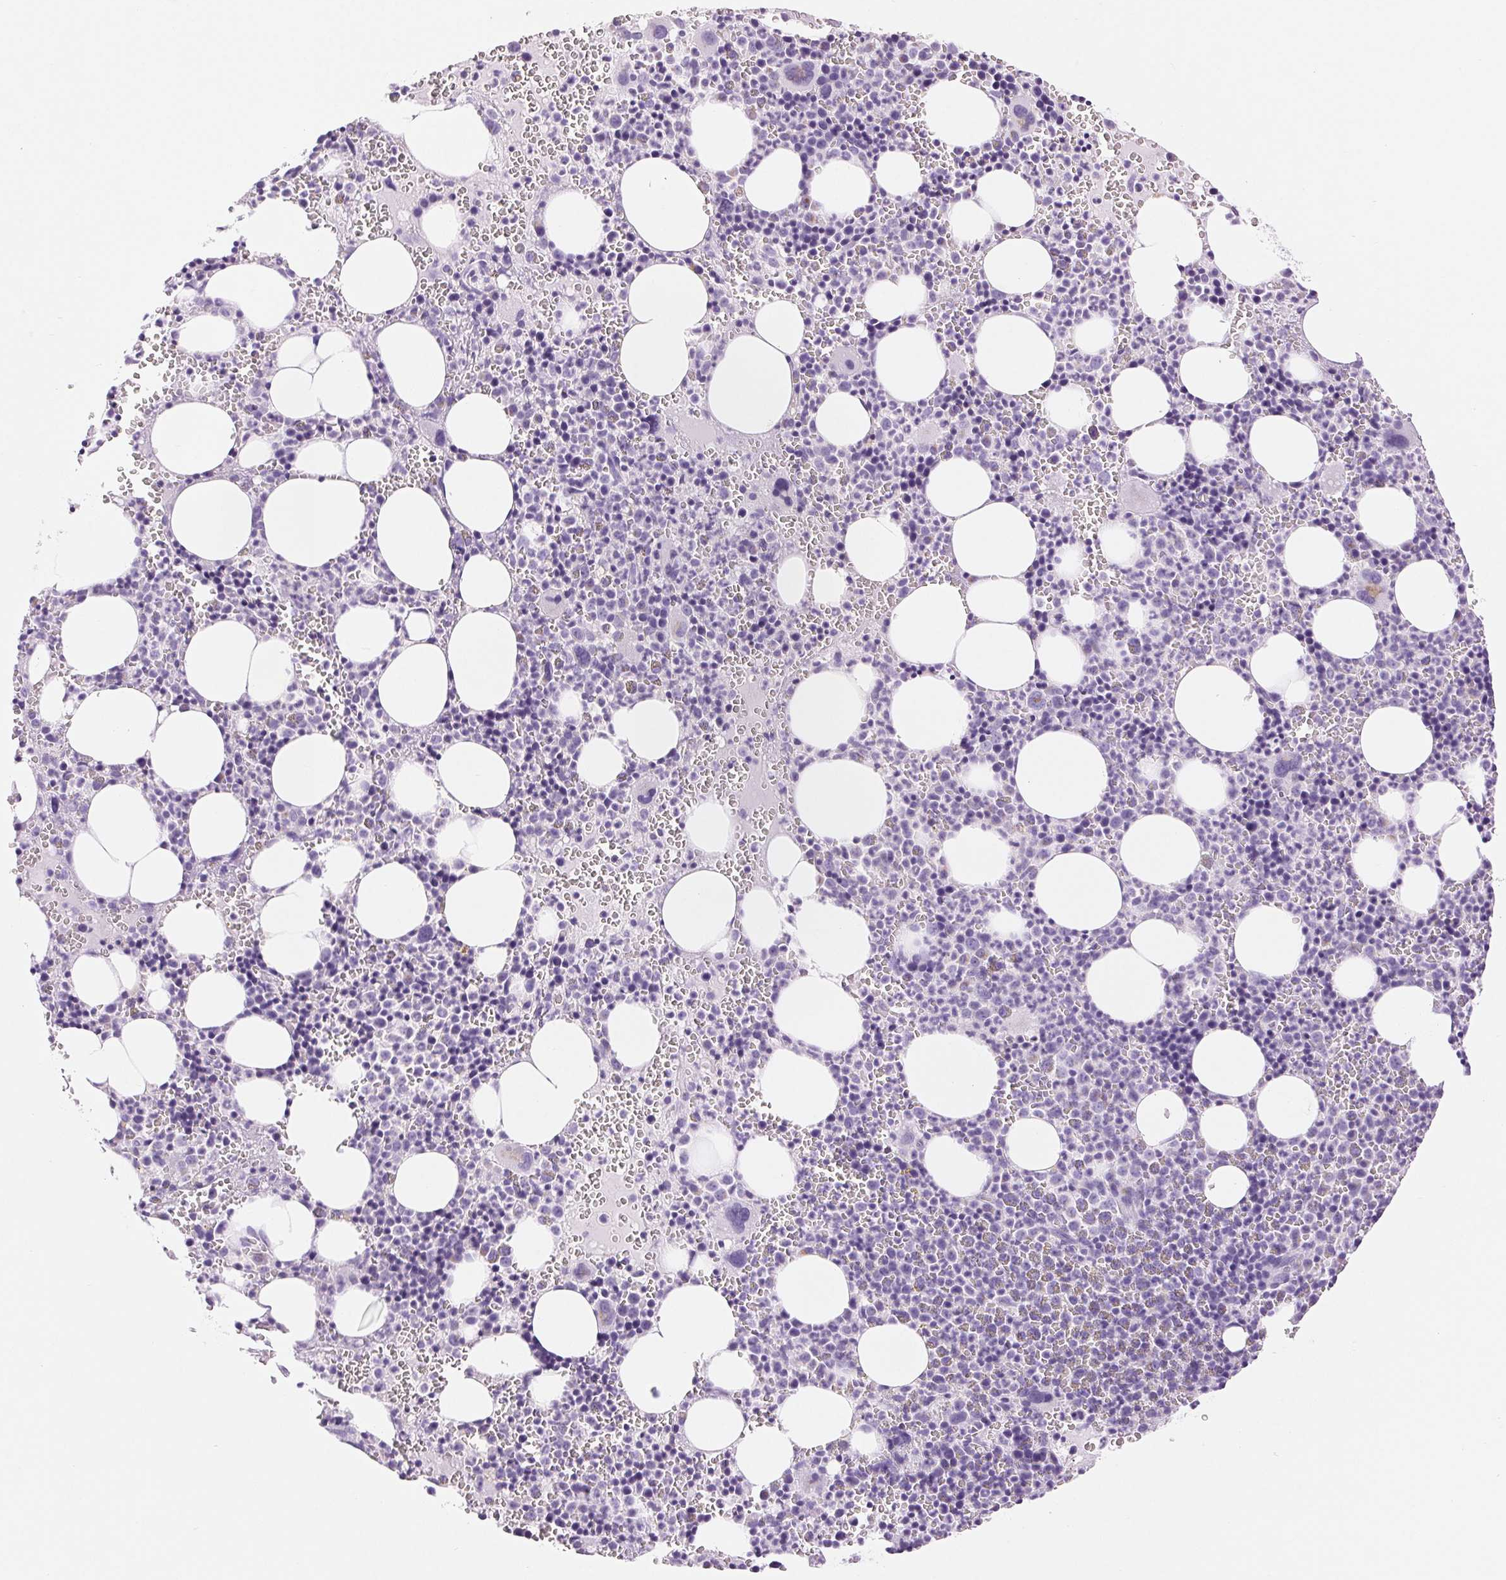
{"staining": {"intensity": "negative", "quantity": "none", "location": "none"}, "tissue": "bone marrow", "cell_type": "Hematopoietic cells", "image_type": "normal", "snomed": [{"axis": "morphology", "description": "Normal tissue, NOS"}, {"axis": "topography", "description": "Bone marrow"}], "caption": "Hematopoietic cells are negative for brown protein staining in normal bone marrow. Nuclei are stained in blue.", "gene": "SERPINB3", "patient": {"sex": "male", "age": 63}}